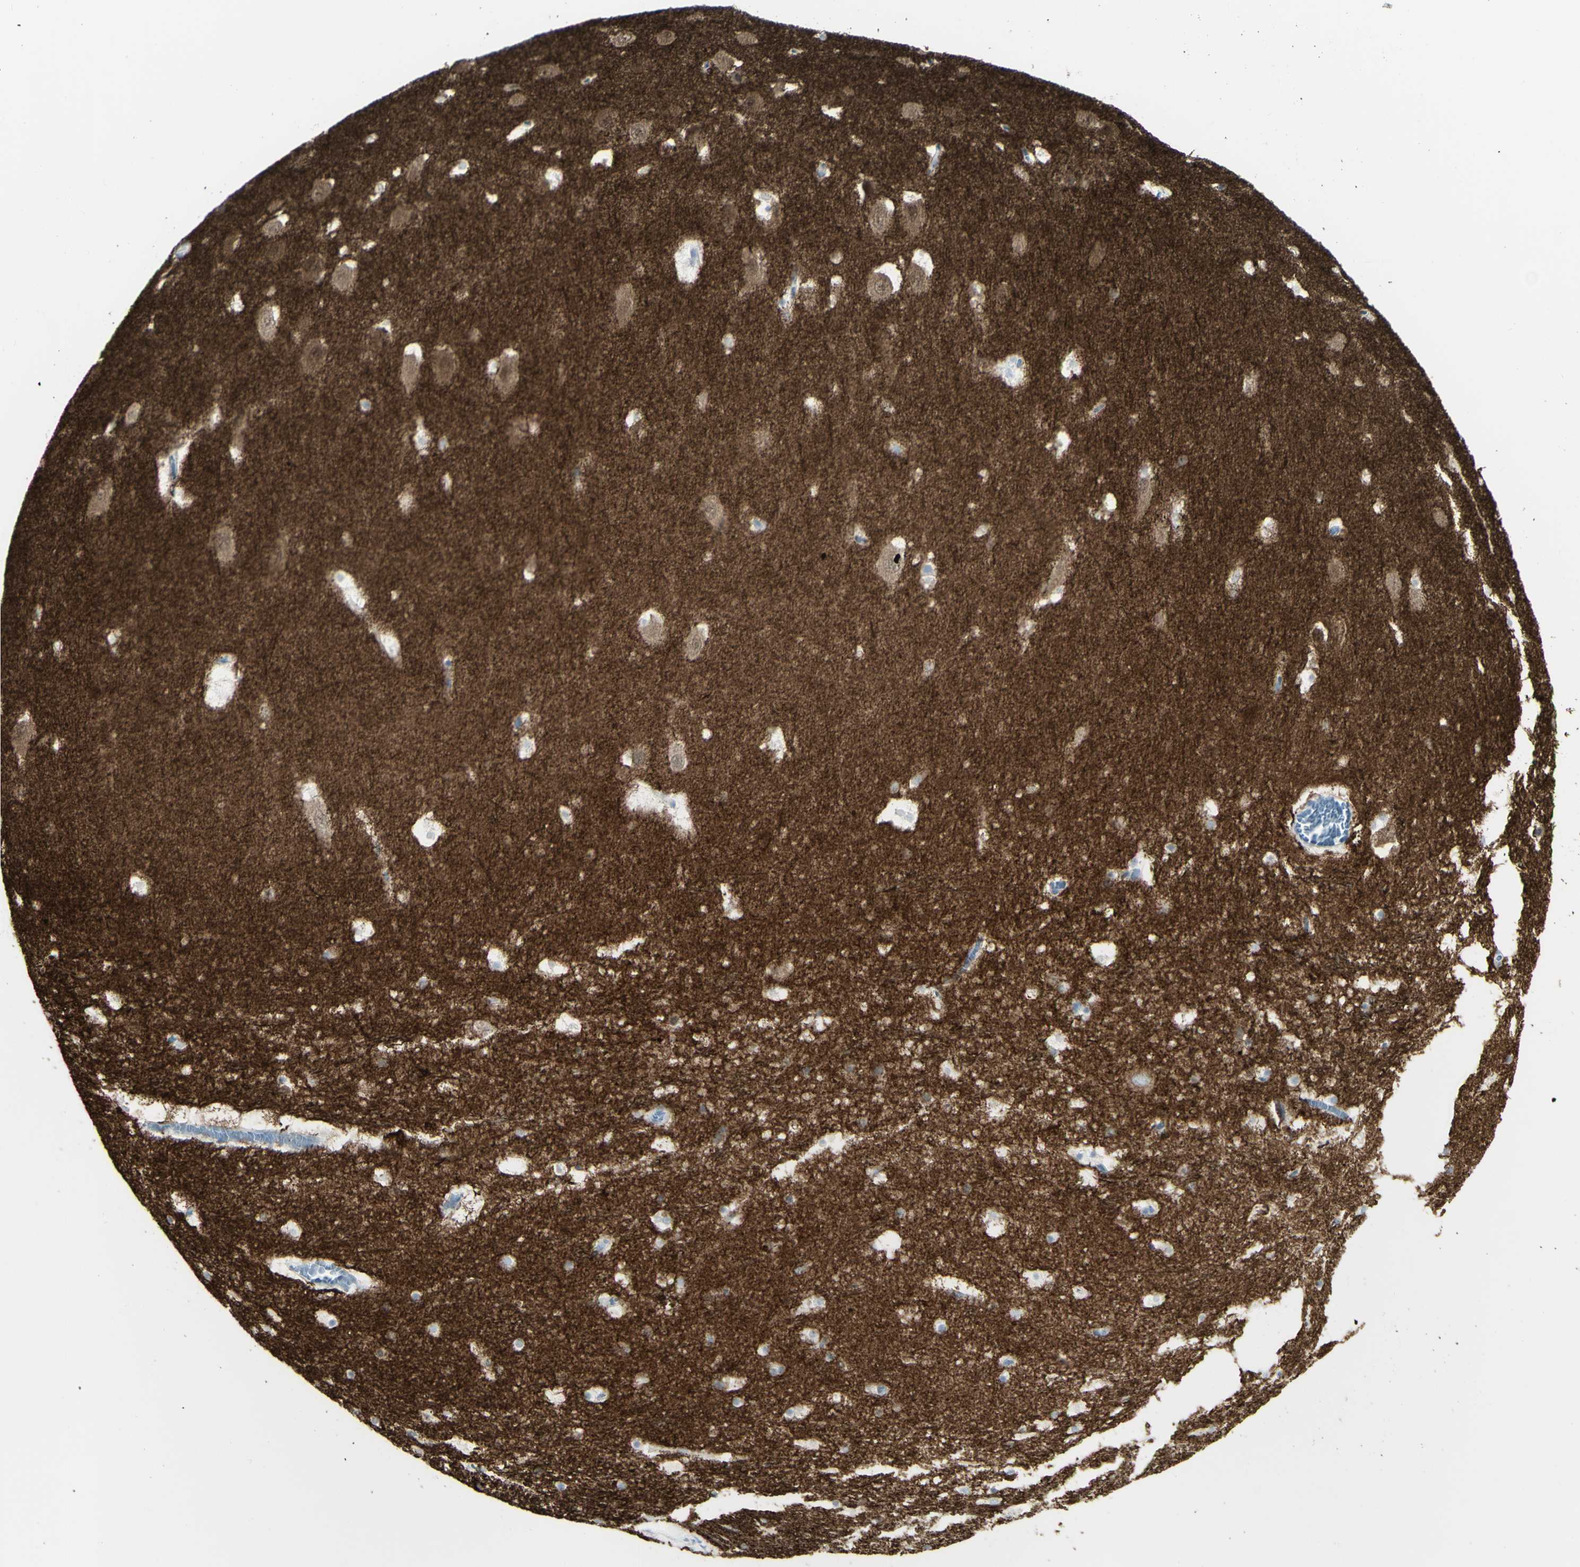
{"staining": {"intensity": "negative", "quantity": "none", "location": "none"}, "tissue": "hippocampus", "cell_type": "Glial cells", "image_type": "normal", "snomed": [{"axis": "morphology", "description": "Normal tissue, NOS"}, {"axis": "topography", "description": "Hippocampus"}], "caption": "This image is of normal hippocampus stained with immunohistochemistry to label a protein in brown with the nuclei are counter-stained blue. There is no positivity in glial cells. Brightfield microscopy of IHC stained with DAB (brown) and hematoxylin (blue), captured at high magnification.", "gene": "ENSG00000198211", "patient": {"sex": "male", "age": 45}}